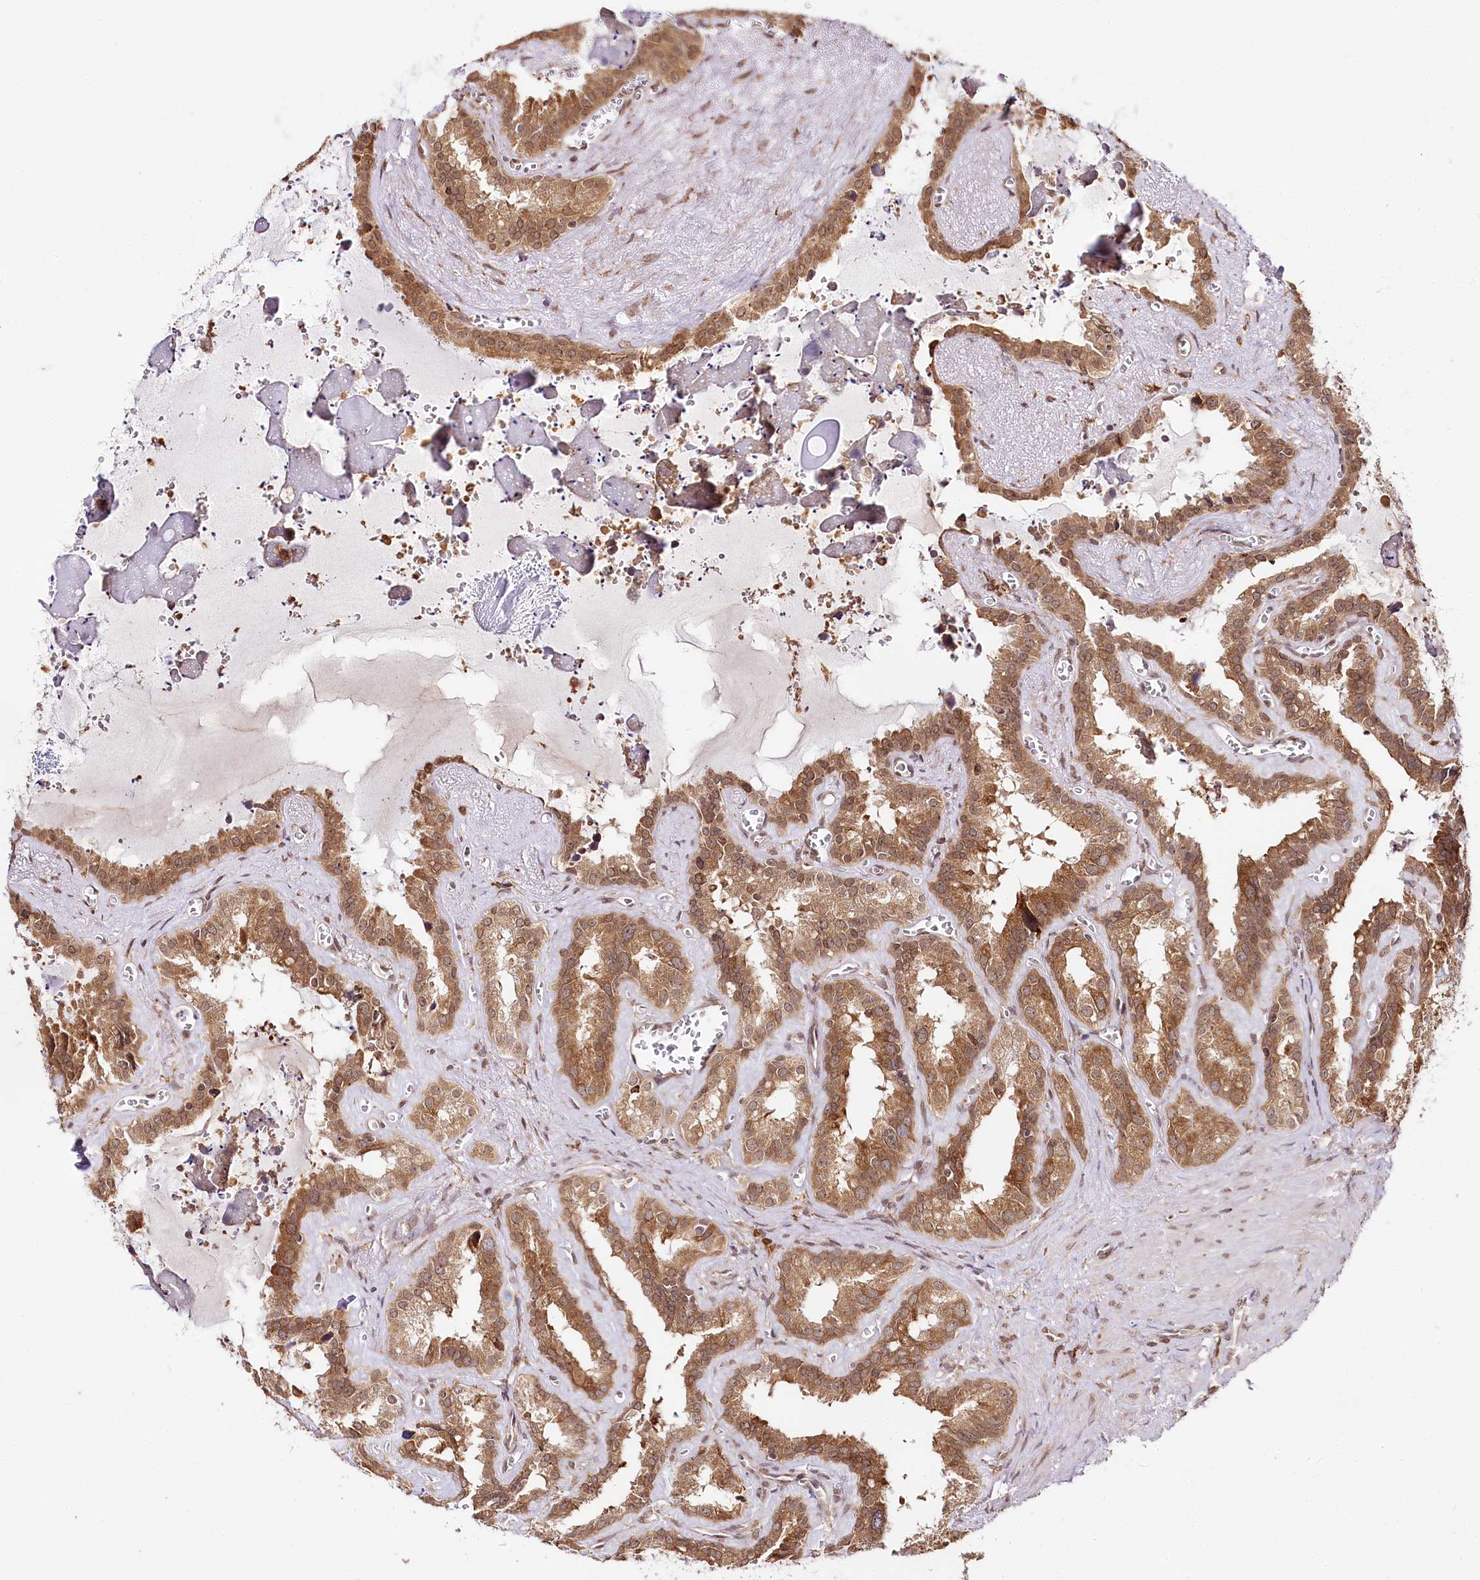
{"staining": {"intensity": "moderate", "quantity": ">75%", "location": "cytoplasmic/membranous,nuclear"}, "tissue": "seminal vesicle", "cell_type": "Glandular cells", "image_type": "normal", "snomed": [{"axis": "morphology", "description": "Normal tissue, NOS"}, {"axis": "topography", "description": "Prostate"}, {"axis": "topography", "description": "Seminal veicle"}], "caption": "Protein staining of benign seminal vesicle demonstrates moderate cytoplasmic/membranous,nuclear staining in about >75% of glandular cells.", "gene": "CNPY2", "patient": {"sex": "male", "age": 59}}